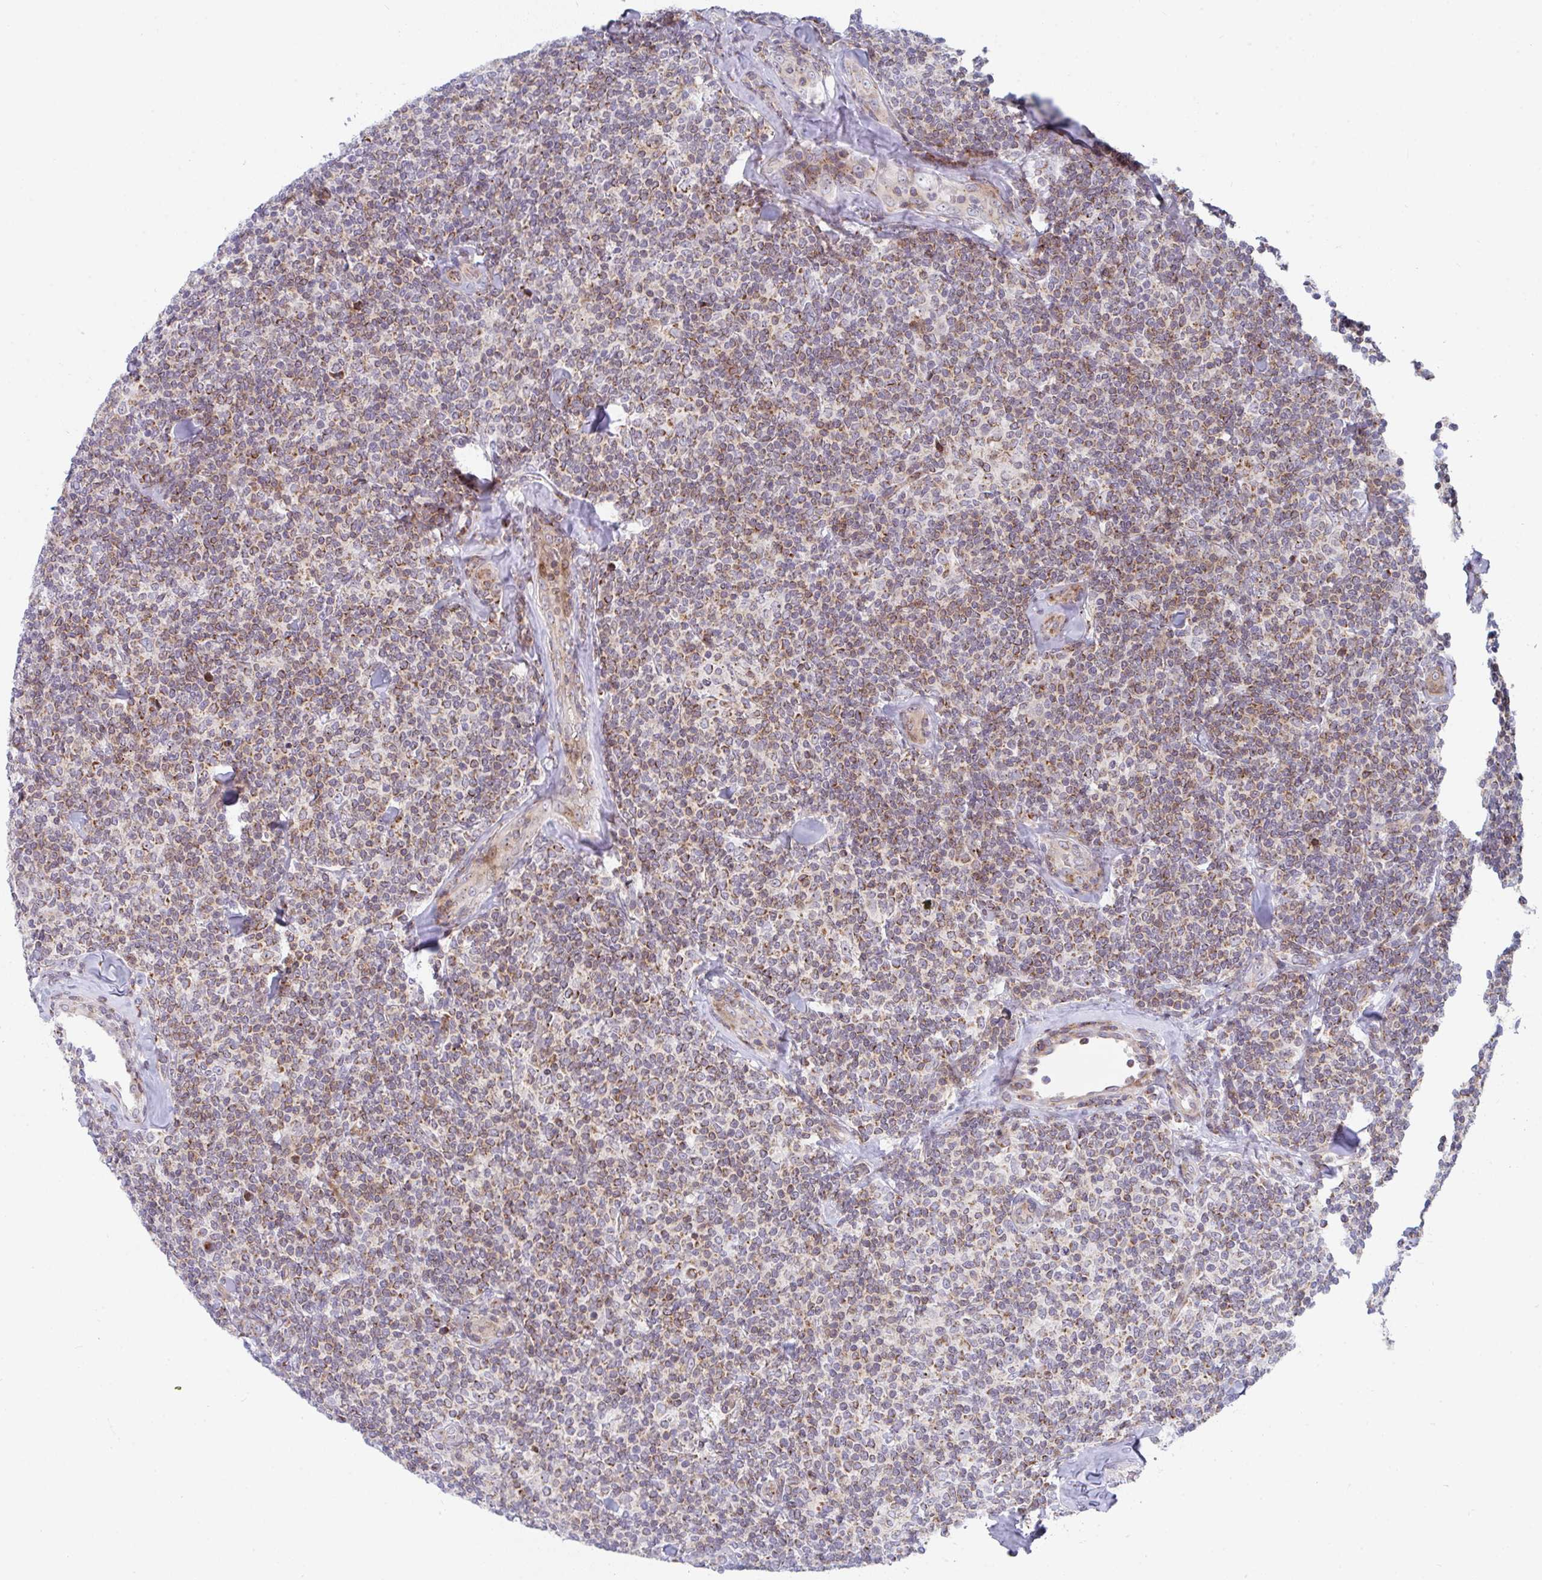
{"staining": {"intensity": "moderate", "quantity": ">75%", "location": "cytoplasmic/membranous"}, "tissue": "lymphoma", "cell_type": "Tumor cells", "image_type": "cancer", "snomed": [{"axis": "morphology", "description": "Malignant lymphoma, non-Hodgkin's type, Low grade"}, {"axis": "topography", "description": "Lymph node"}], "caption": "About >75% of tumor cells in human malignant lymphoma, non-Hodgkin's type (low-grade) show moderate cytoplasmic/membranous protein staining as visualized by brown immunohistochemical staining.", "gene": "PRKCH", "patient": {"sex": "female", "age": 56}}